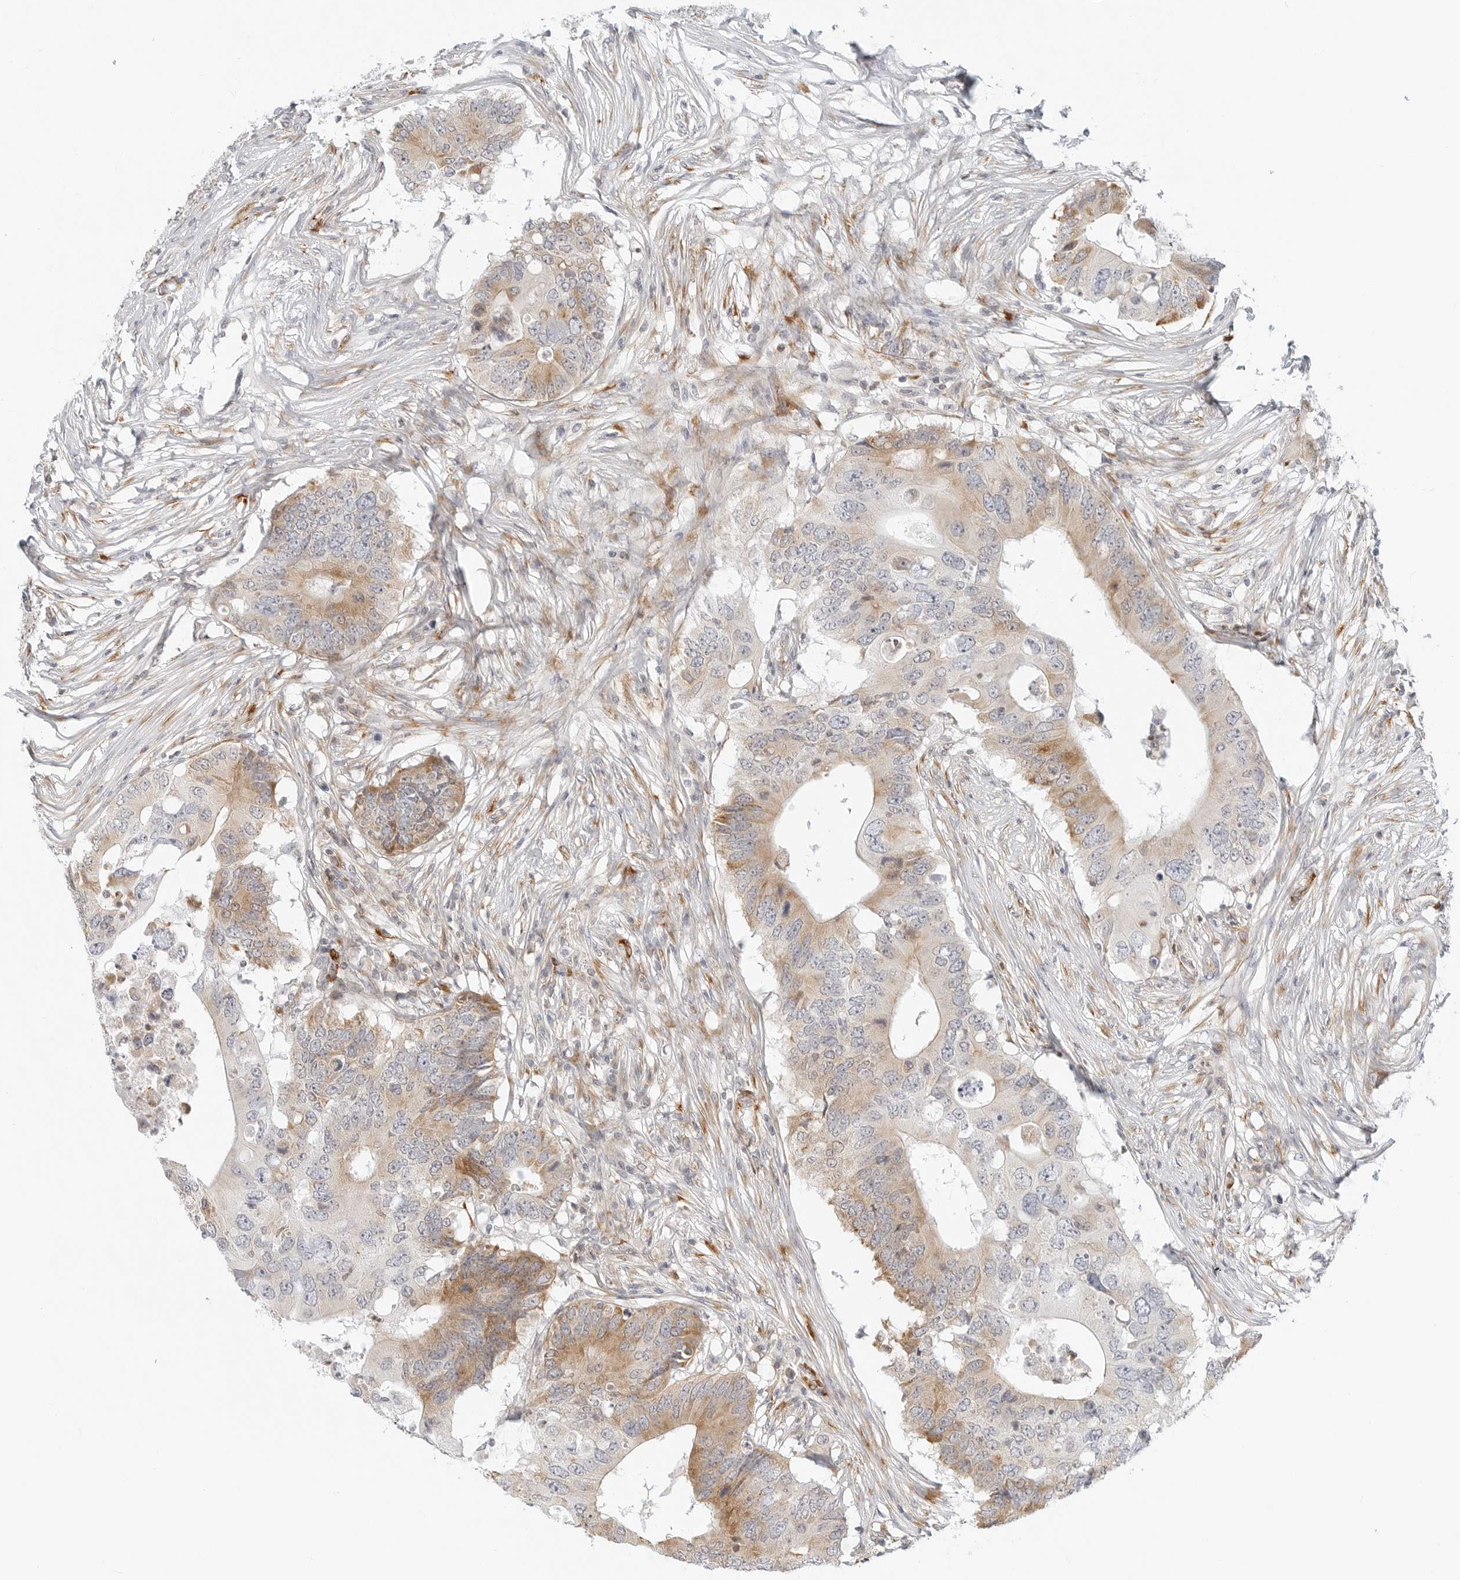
{"staining": {"intensity": "moderate", "quantity": "25%-75%", "location": "cytoplasmic/membranous"}, "tissue": "colorectal cancer", "cell_type": "Tumor cells", "image_type": "cancer", "snomed": [{"axis": "morphology", "description": "Adenocarcinoma, NOS"}, {"axis": "topography", "description": "Colon"}], "caption": "Immunohistochemistry (DAB (3,3'-diaminobenzidine)) staining of colorectal adenocarcinoma displays moderate cytoplasmic/membranous protein expression in about 25%-75% of tumor cells.", "gene": "C1QTNF1", "patient": {"sex": "male", "age": 71}}